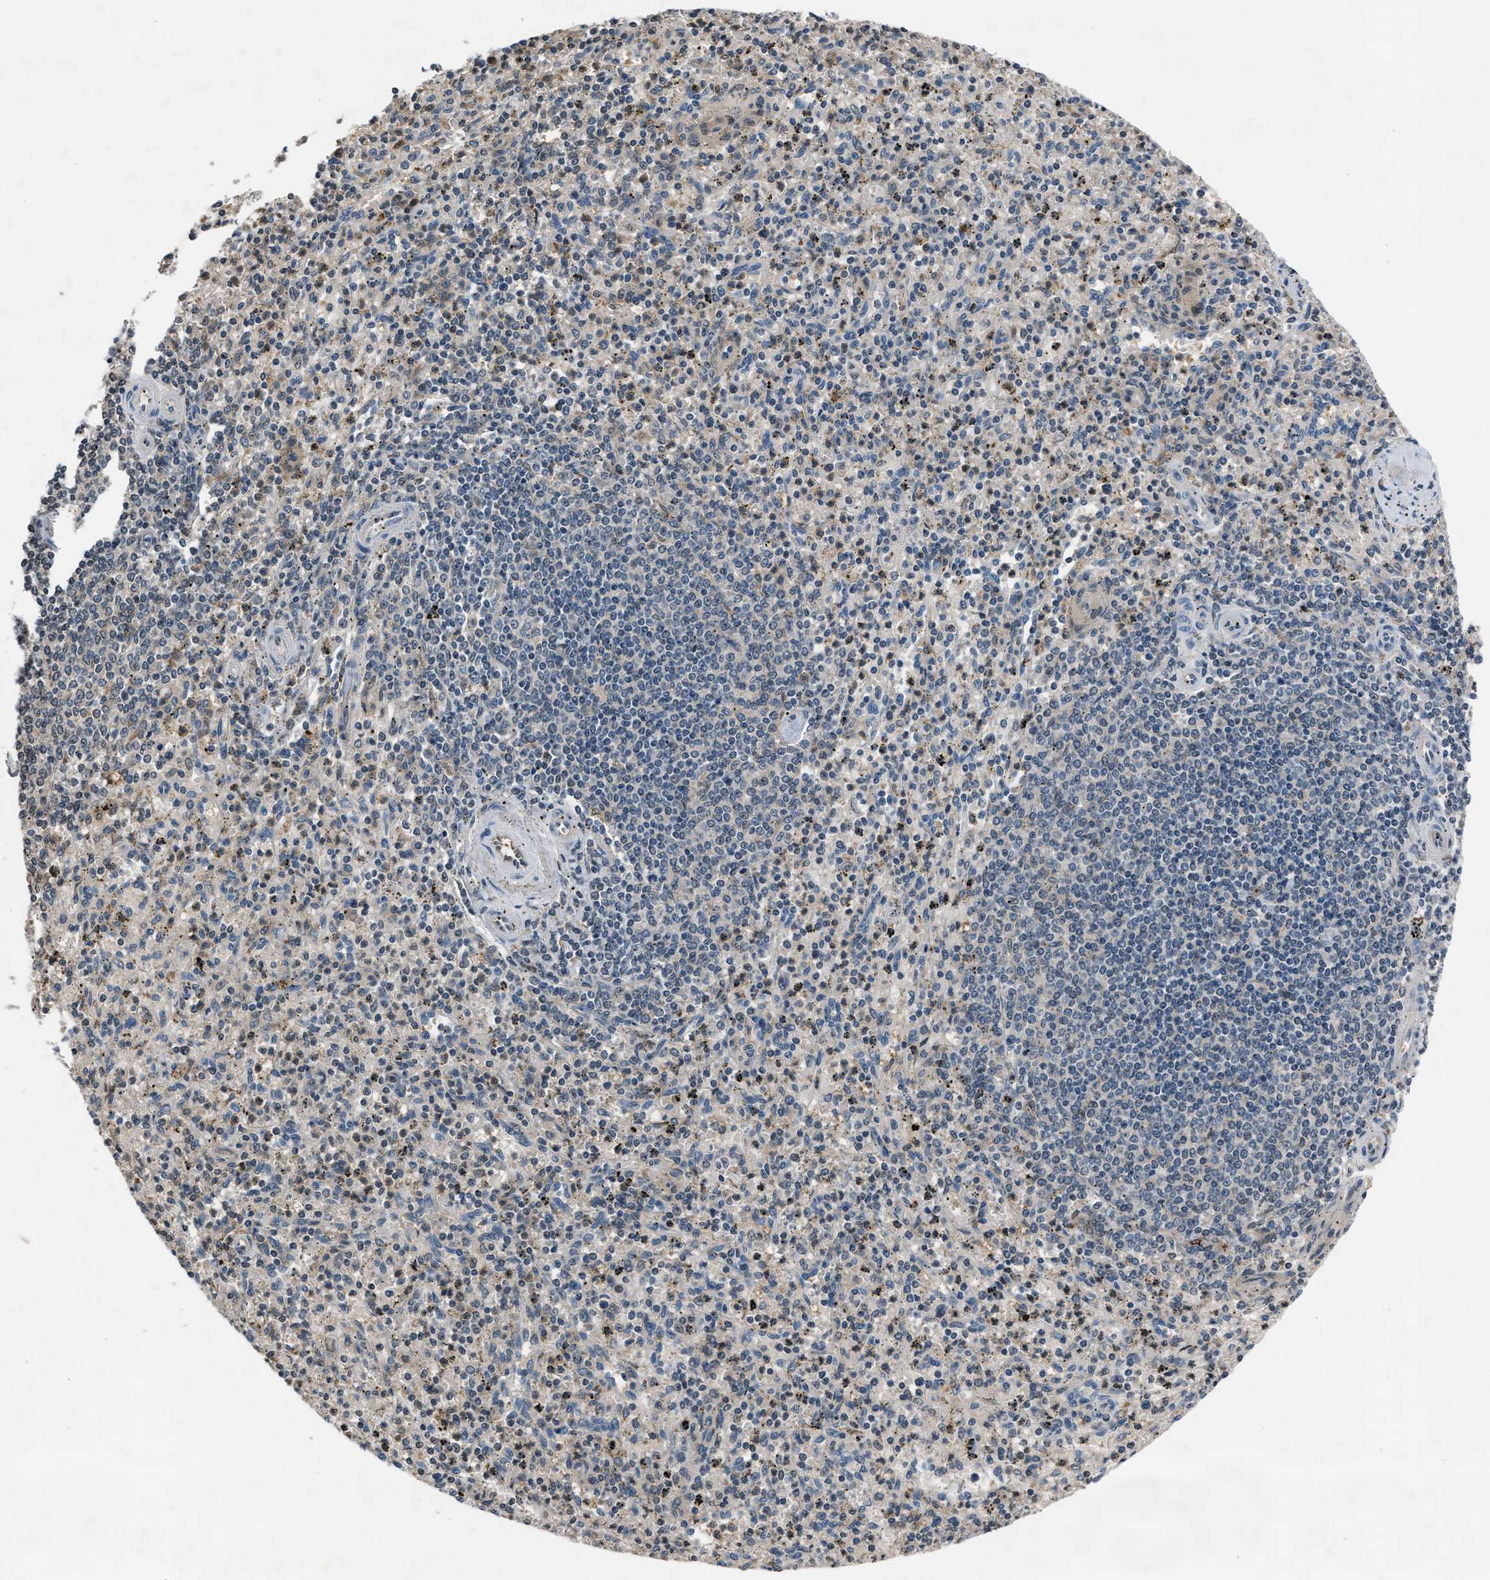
{"staining": {"intensity": "weak", "quantity": "<25%", "location": "cytoplasmic/membranous"}, "tissue": "spleen", "cell_type": "Cells in red pulp", "image_type": "normal", "snomed": [{"axis": "morphology", "description": "Normal tissue, NOS"}, {"axis": "topography", "description": "Spleen"}], "caption": "DAB immunohistochemical staining of unremarkable spleen shows no significant staining in cells in red pulp.", "gene": "TP53I3", "patient": {"sex": "male", "age": 72}}